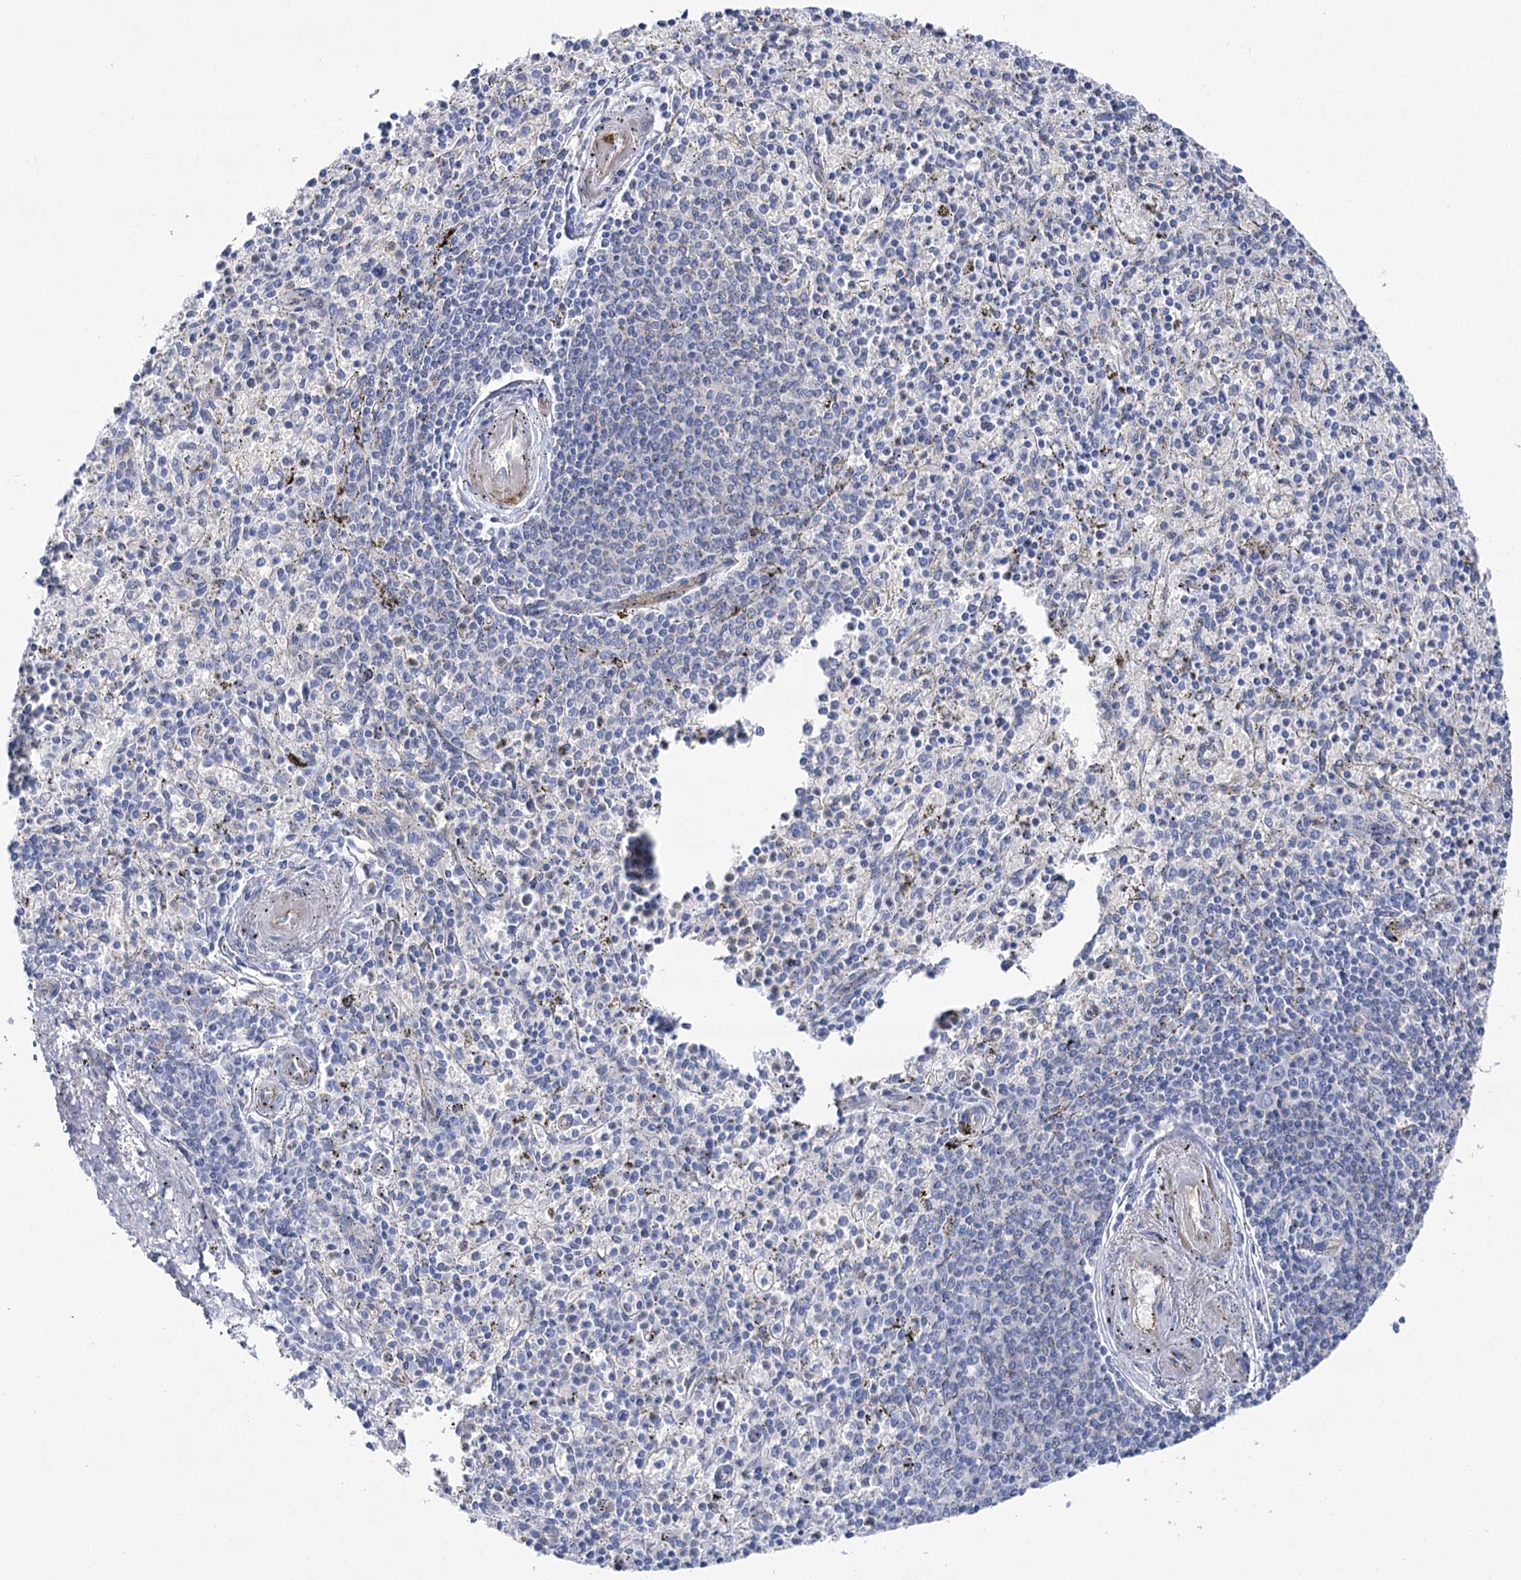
{"staining": {"intensity": "negative", "quantity": "none", "location": "none"}, "tissue": "spleen", "cell_type": "Cells in red pulp", "image_type": "normal", "snomed": [{"axis": "morphology", "description": "Normal tissue, NOS"}, {"axis": "topography", "description": "Spleen"}], "caption": "Immunohistochemistry micrograph of benign spleen stained for a protein (brown), which shows no positivity in cells in red pulp.", "gene": "NRAP", "patient": {"sex": "male", "age": 72}}